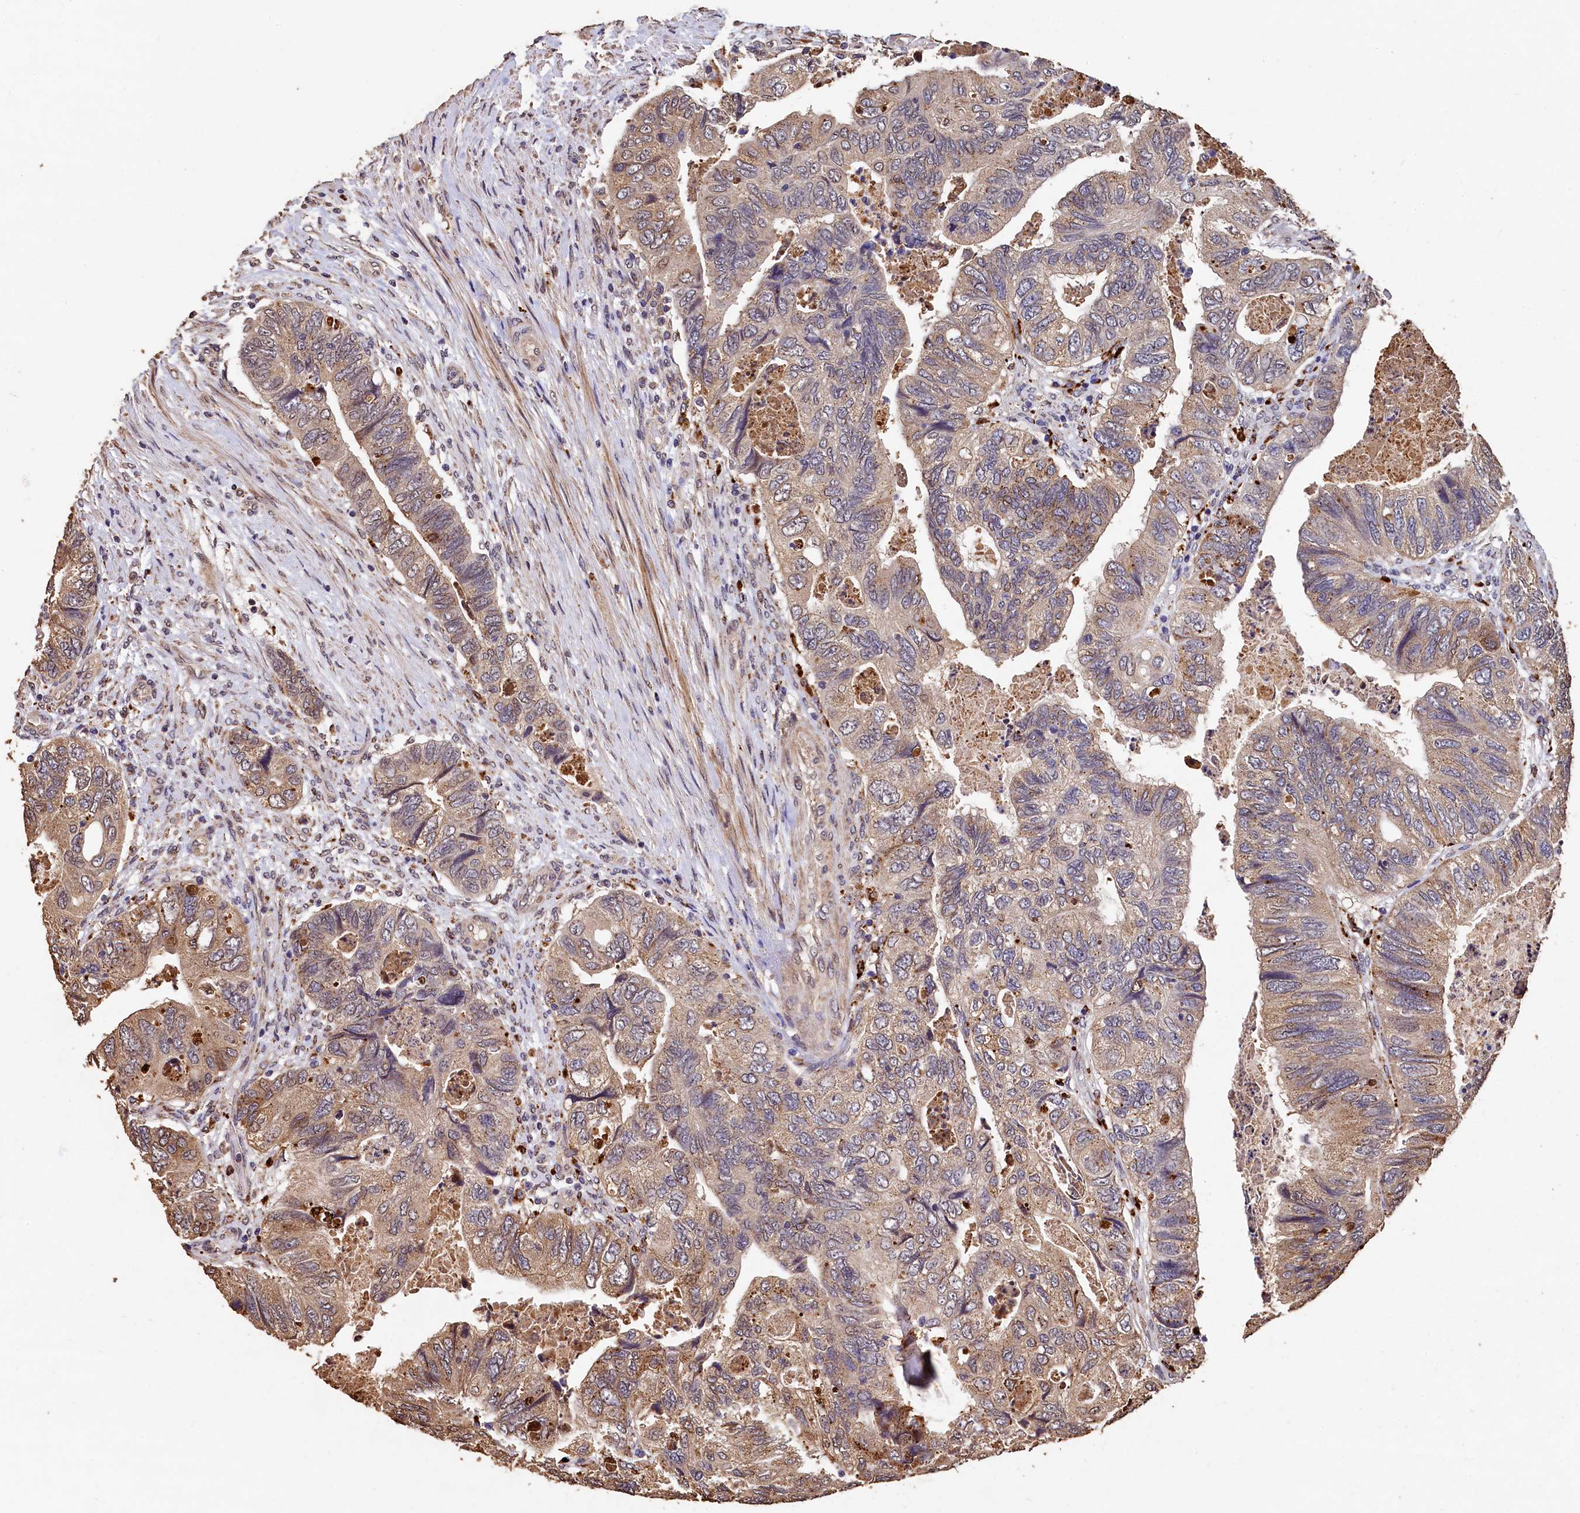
{"staining": {"intensity": "moderate", "quantity": "25%-75%", "location": "cytoplasmic/membranous"}, "tissue": "colorectal cancer", "cell_type": "Tumor cells", "image_type": "cancer", "snomed": [{"axis": "morphology", "description": "Adenocarcinoma, NOS"}, {"axis": "topography", "description": "Rectum"}], "caption": "A brown stain shows moderate cytoplasmic/membranous staining of a protein in human adenocarcinoma (colorectal) tumor cells.", "gene": "LSM4", "patient": {"sex": "male", "age": 63}}